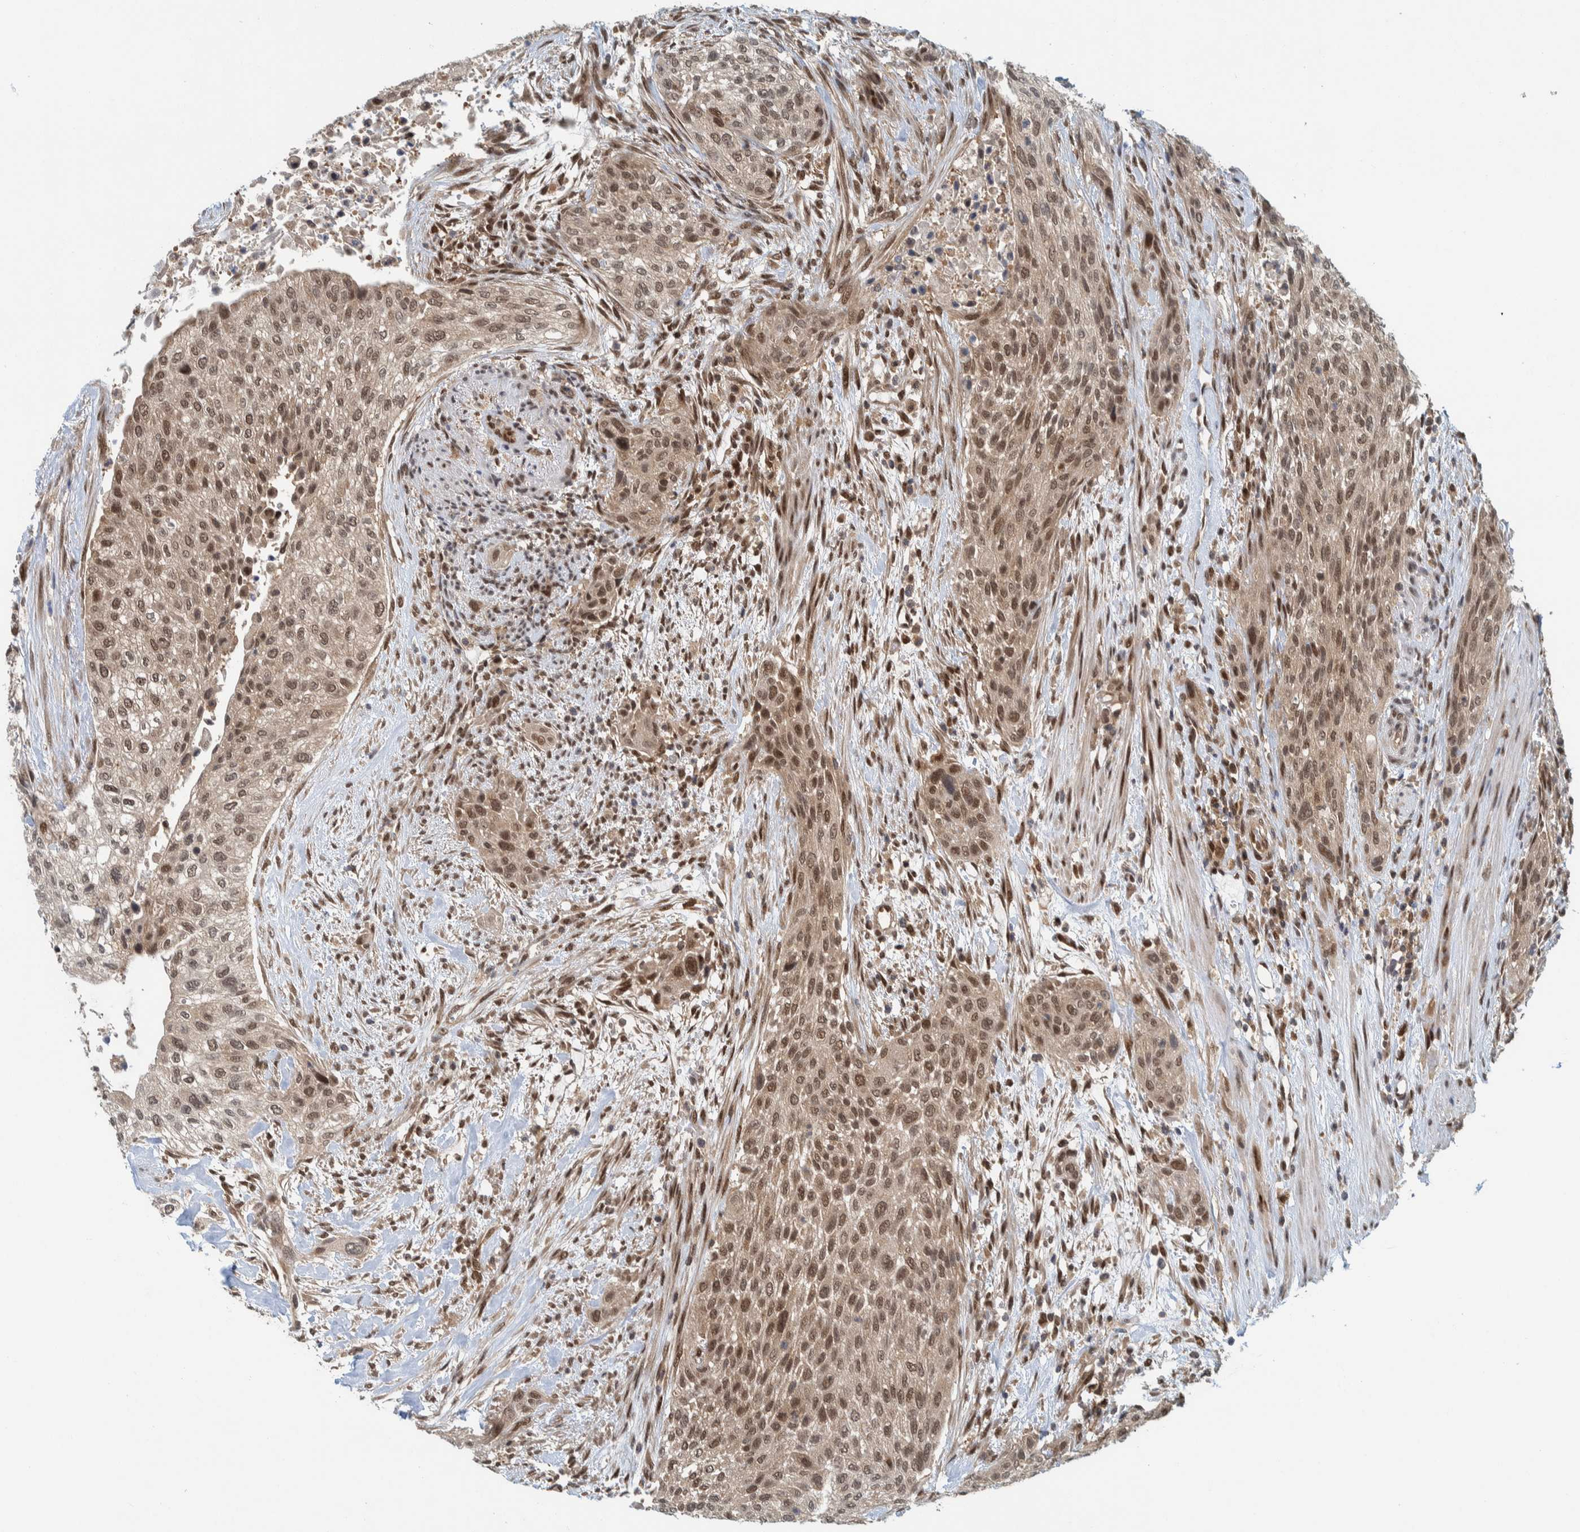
{"staining": {"intensity": "moderate", "quantity": ">75%", "location": "nuclear"}, "tissue": "urothelial cancer", "cell_type": "Tumor cells", "image_type": "cancer", "snomed": [{"axis": "morphology", "description": "Urothelial carcinoma, Low grade"}, {"axis": "morphology", "description": "Urothelial carcinoma, High grade"}, {"axis": "topography", "description": "Urinary bladder"}], "caption": "Brown immunohistochemical staining in human low-grade urothelial carcinoma demonstrates moderate nuclear expression in approximately >75% of tumor cells. Immunohistochemistry stains the protein of interest in brown and the nuclei are stained blue.", "gene": "COPS3", "patient": {"sex": "male", "age": 35}}